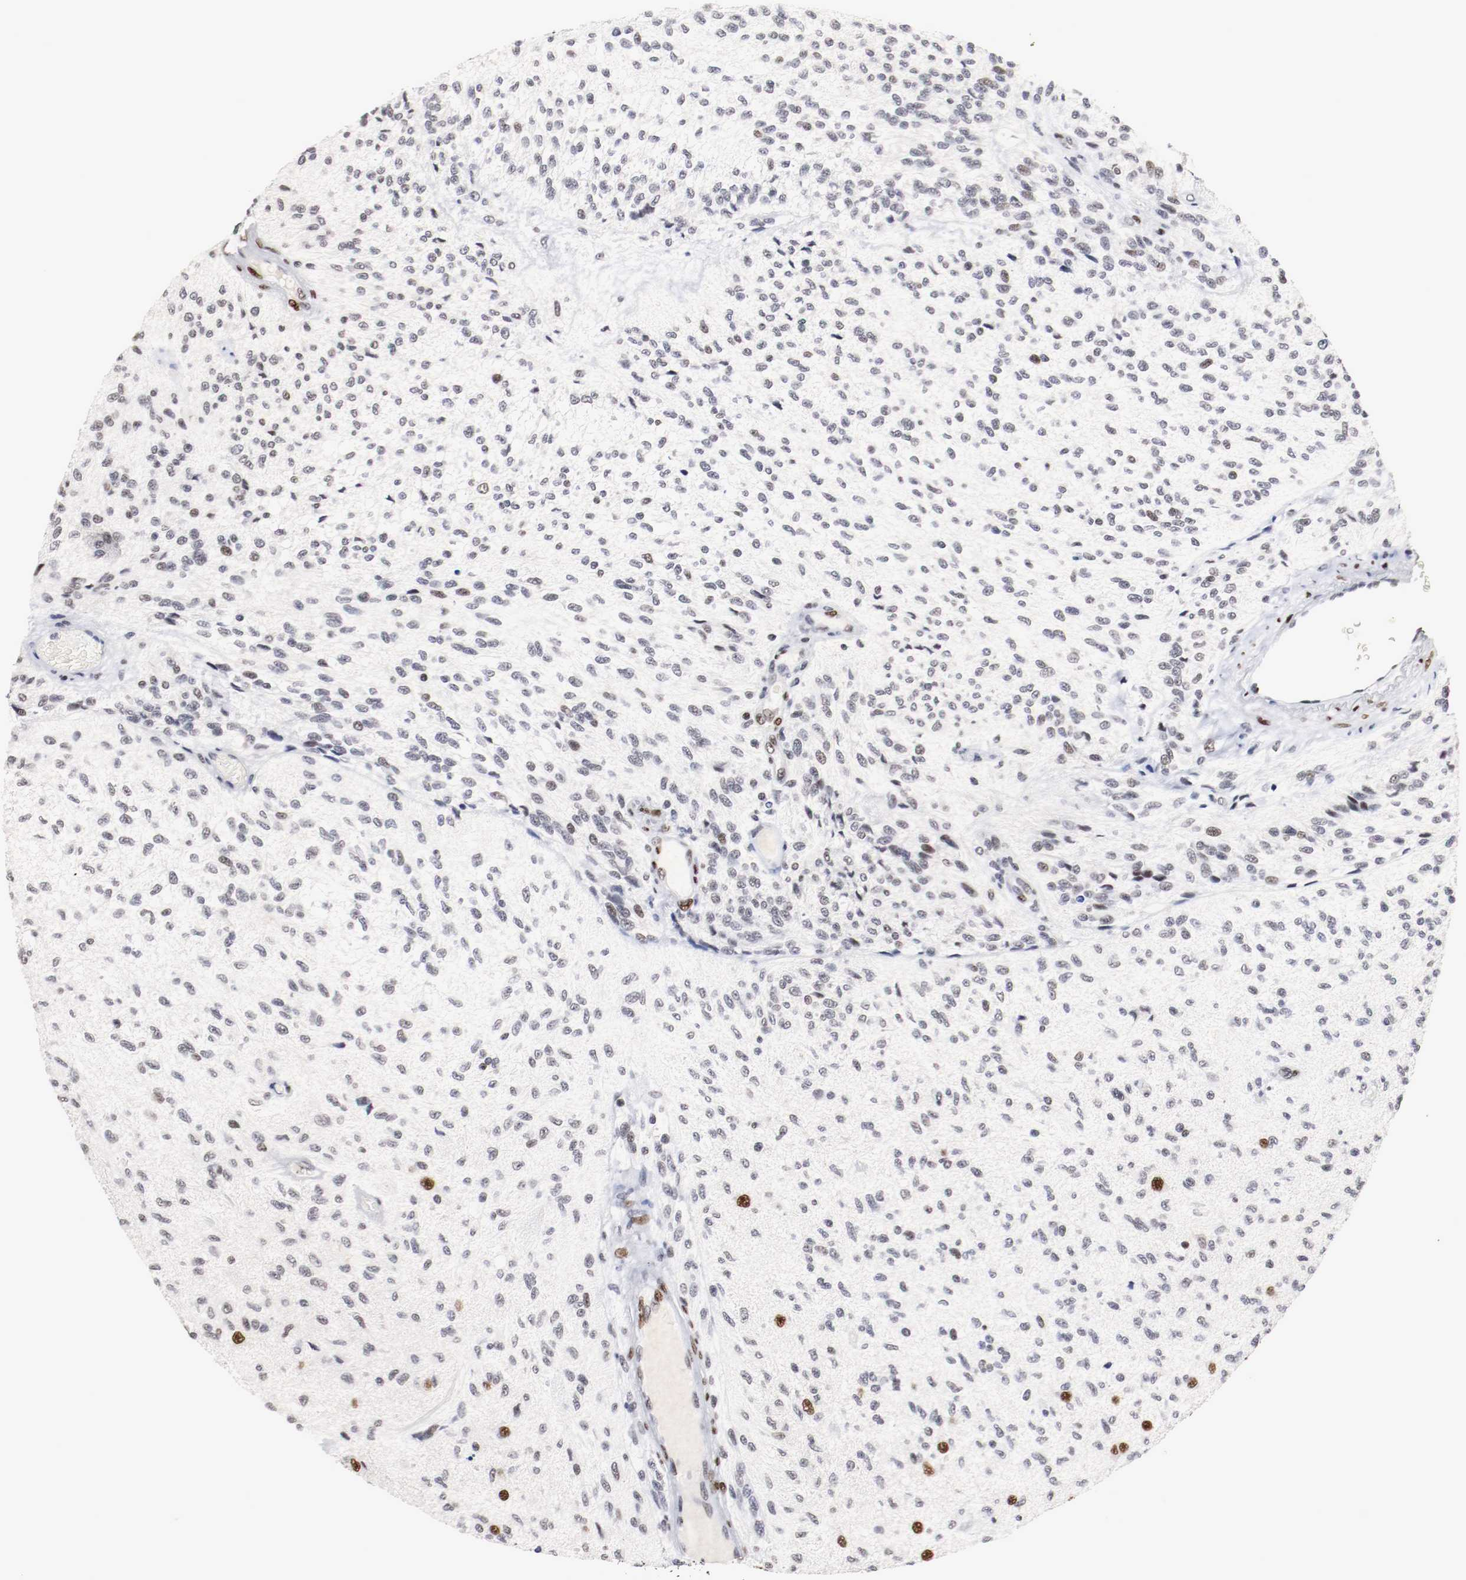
{"staining": {"intensity": "weak", "quantity": "<25%", "location": "nuclear"}, "tissue": "glioma", "cell_type": "Tumor cells", "image_type": "cancer", "snomed": [{"axis": "morphology", "description": "Normal tissue, NOS"}, {"axis": "morphology", "description": "Glioma, malignant, High grade"}, {"axis": "topography", "description": "Cerebral cortex"}], "caption": "Image shows no protein positivity in tumor cells of glioma tissue.", "gene": "MEF2D", "patient": {"sex": "male", "age": 77}}